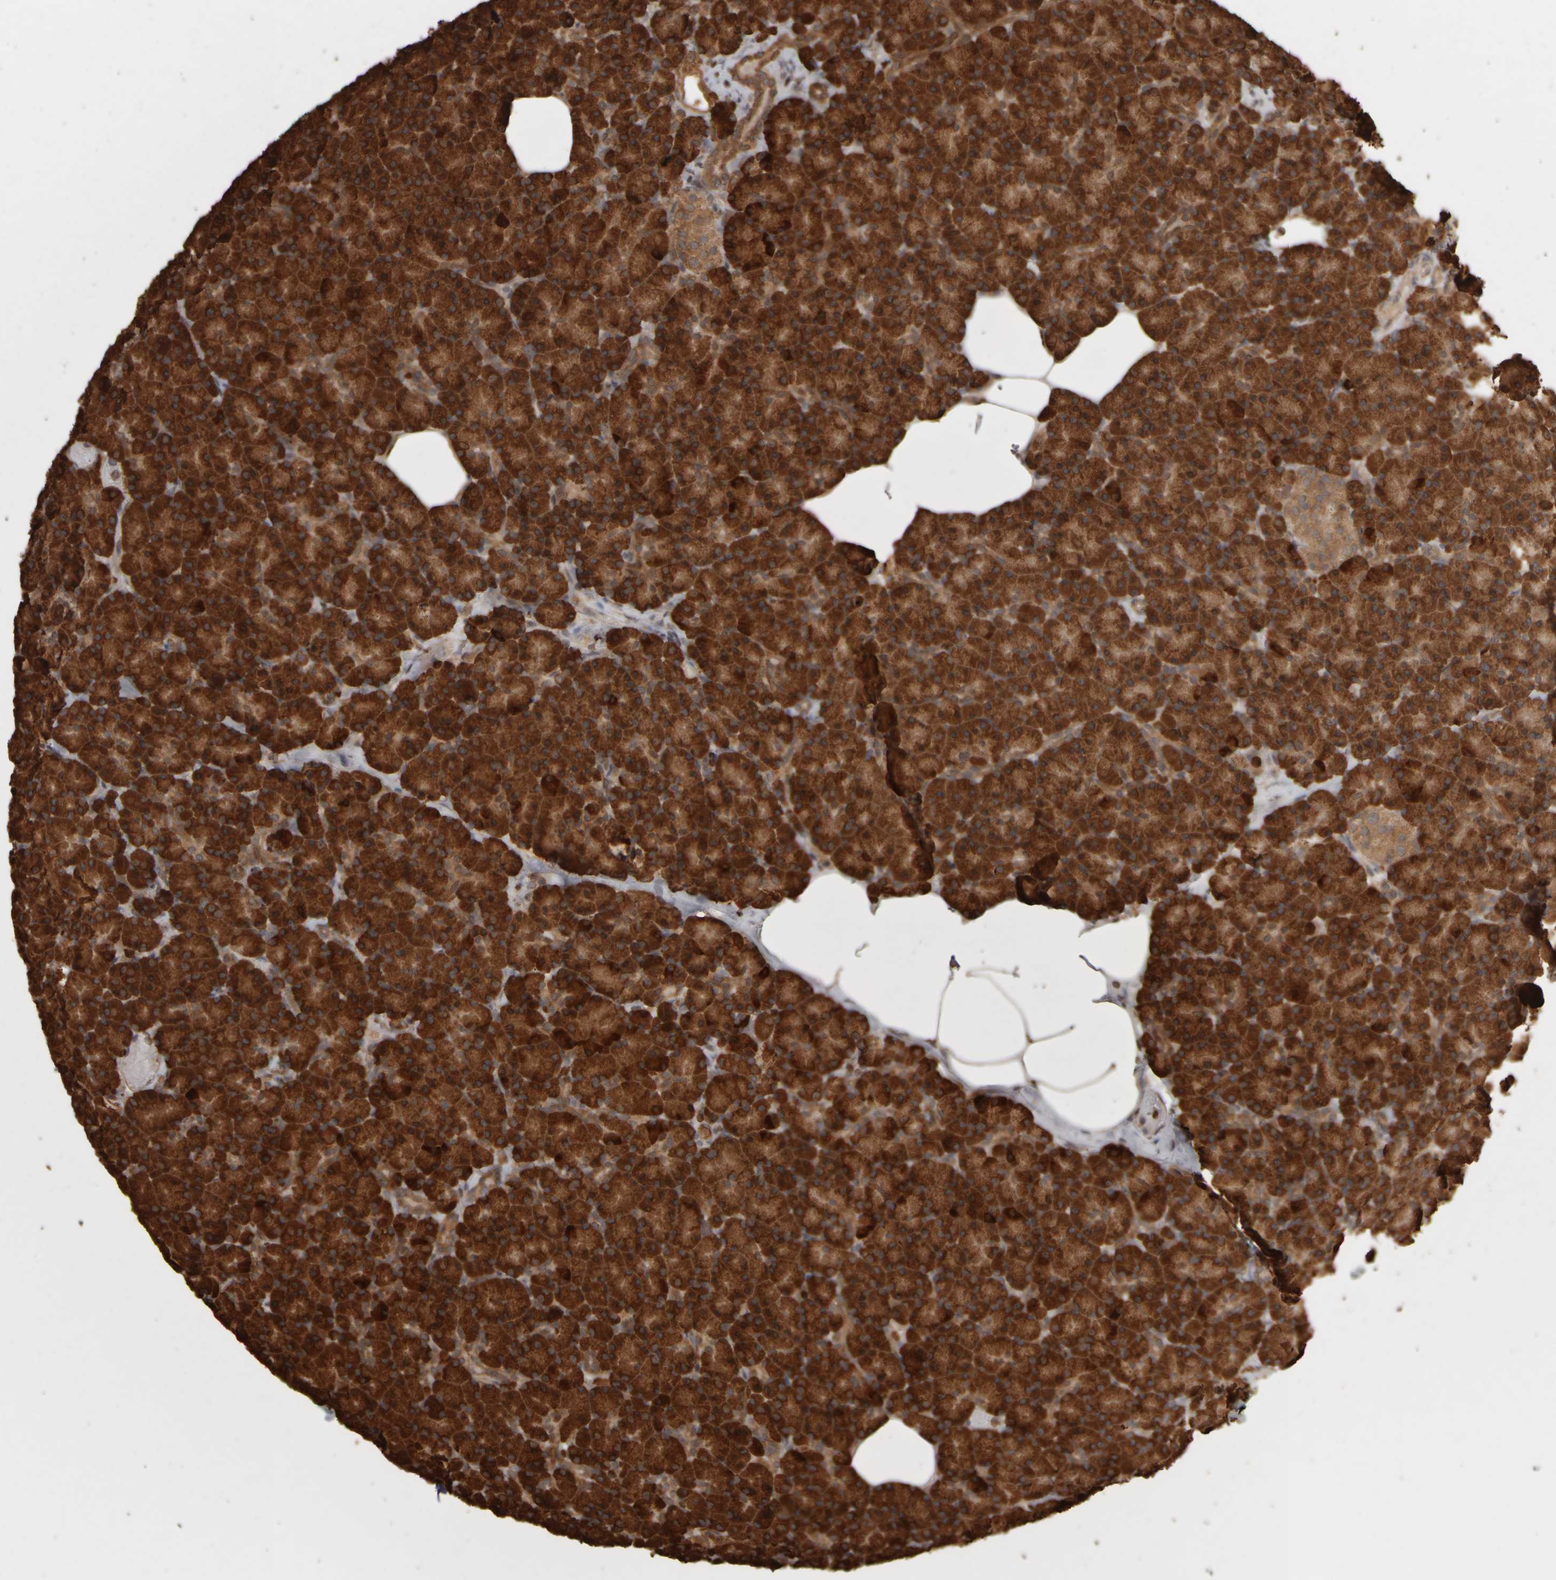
{"staining": {"intensity": "strong", "quantity": ">75%", "location": "cytoplasmic/membranous"}, "tissue": "pancreas", "cell_type": "Exocrine glandular cells", "image_type": "normal", "snomed": [{"axis": "morphology", "description": "Normal tissue, NOS"}, {"axis": "topography", "description": "Pancreas"}], "caption": "Immunohistochemical staining of normal human pancreas reveals strong cytoplasmic/membranous protein expression in approximately >75% of exocrine glandular cells.", "gene": "AGBL3", "patient": {"sex": "female", "age": 43}}